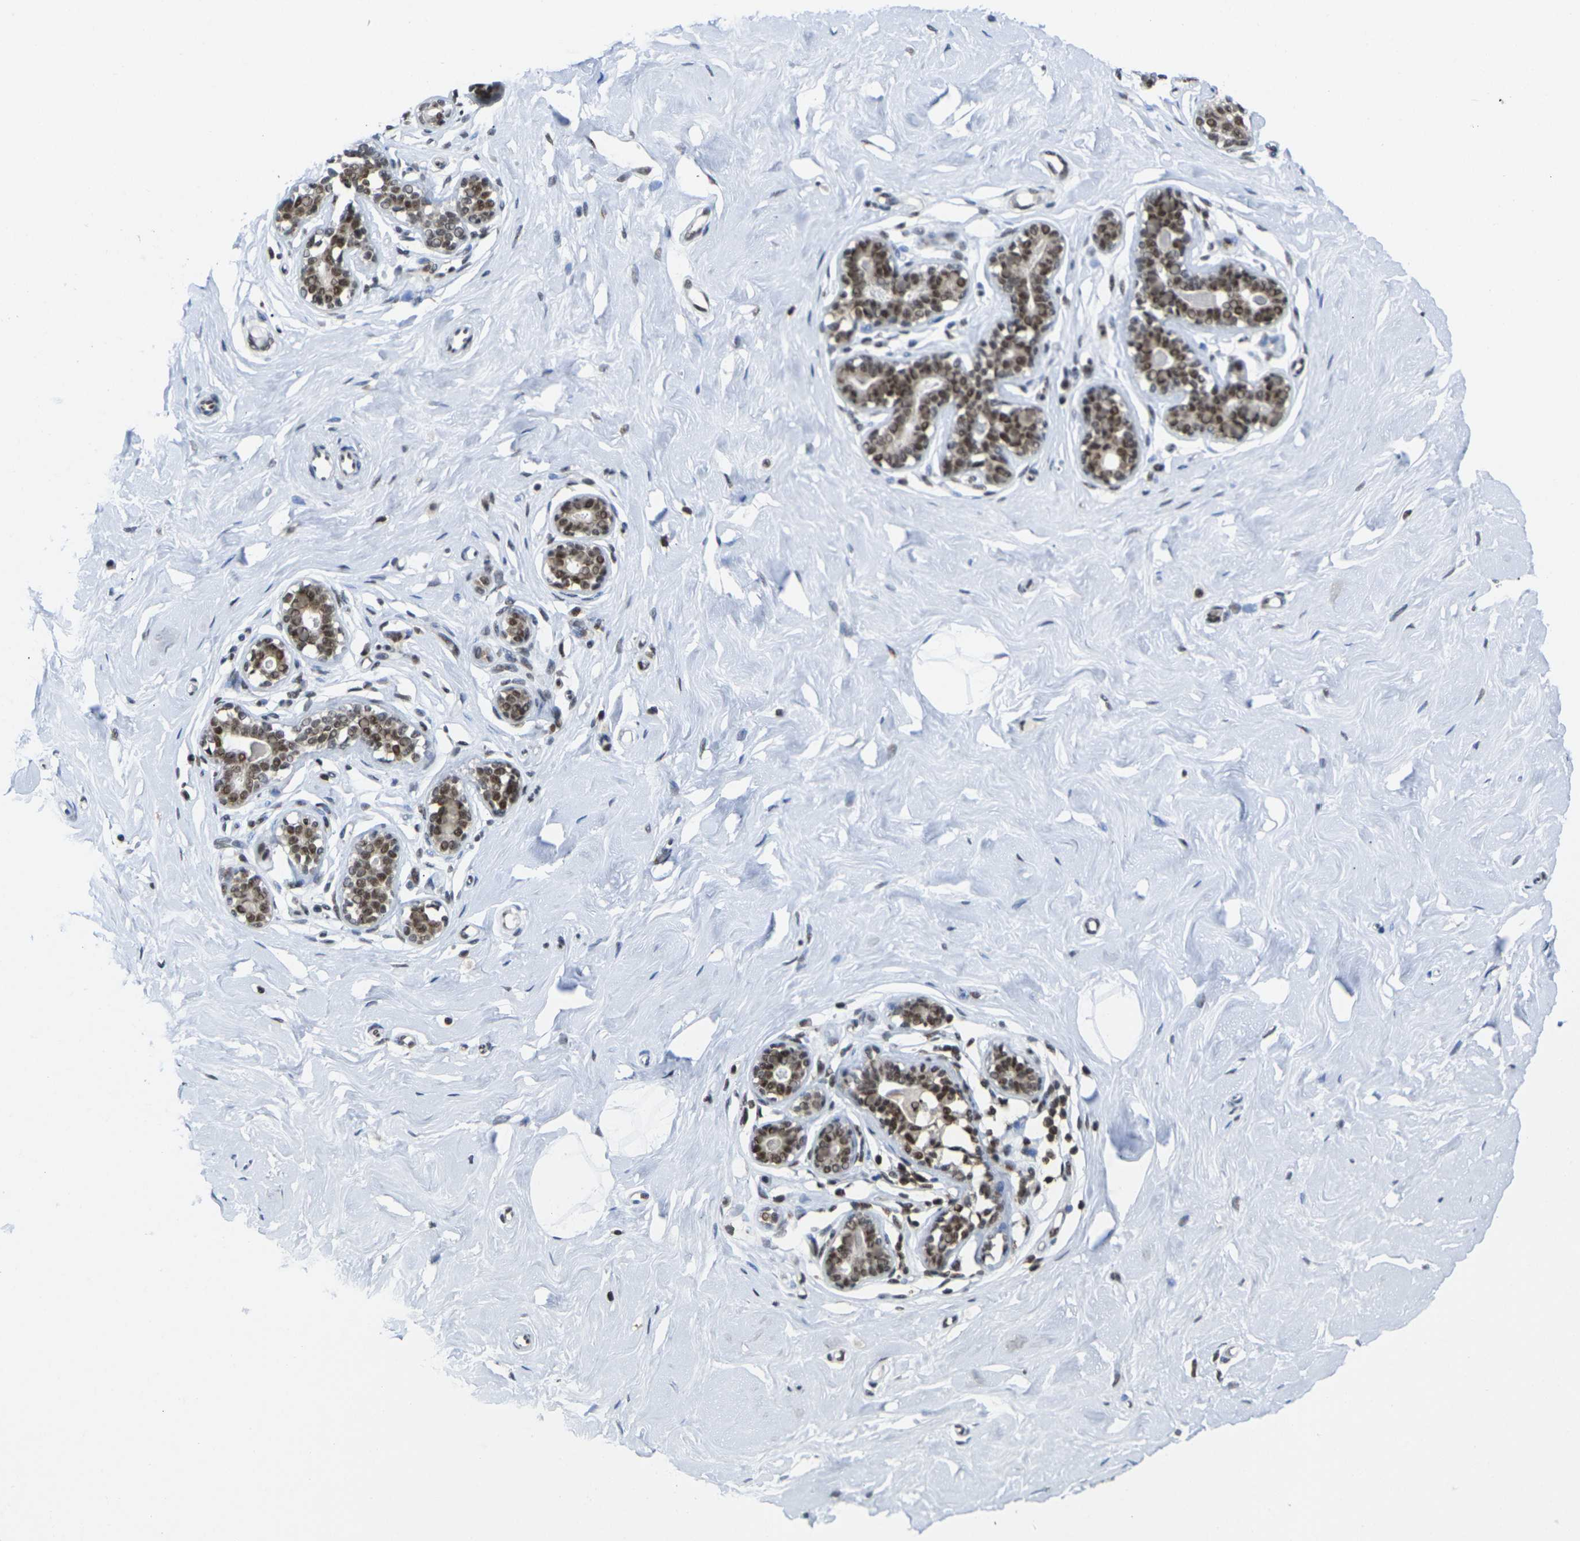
{"staining": {"intensity": "strong", "quantity": ">75%", "location": "nuclear"}, "tissue": "breast", "cell_type": "Adipocytes", "image_type": "normal", "snomed": [{"axis": "morphology", "description": "Normal tissue, NOS"}, {"axis": "topography", "description": "Breast"}], "caption": "IHC of benign human breast exhibits high levels of strong nuclear expression in approximately >75% of adipocytes. The protein of interest is stained brown, and the nuclei are stained in blue (DAB IHC with brightfield microscopy, high magnification).", "gene": "MAGOH", "patient": {"sex": "female", "age": 23}}